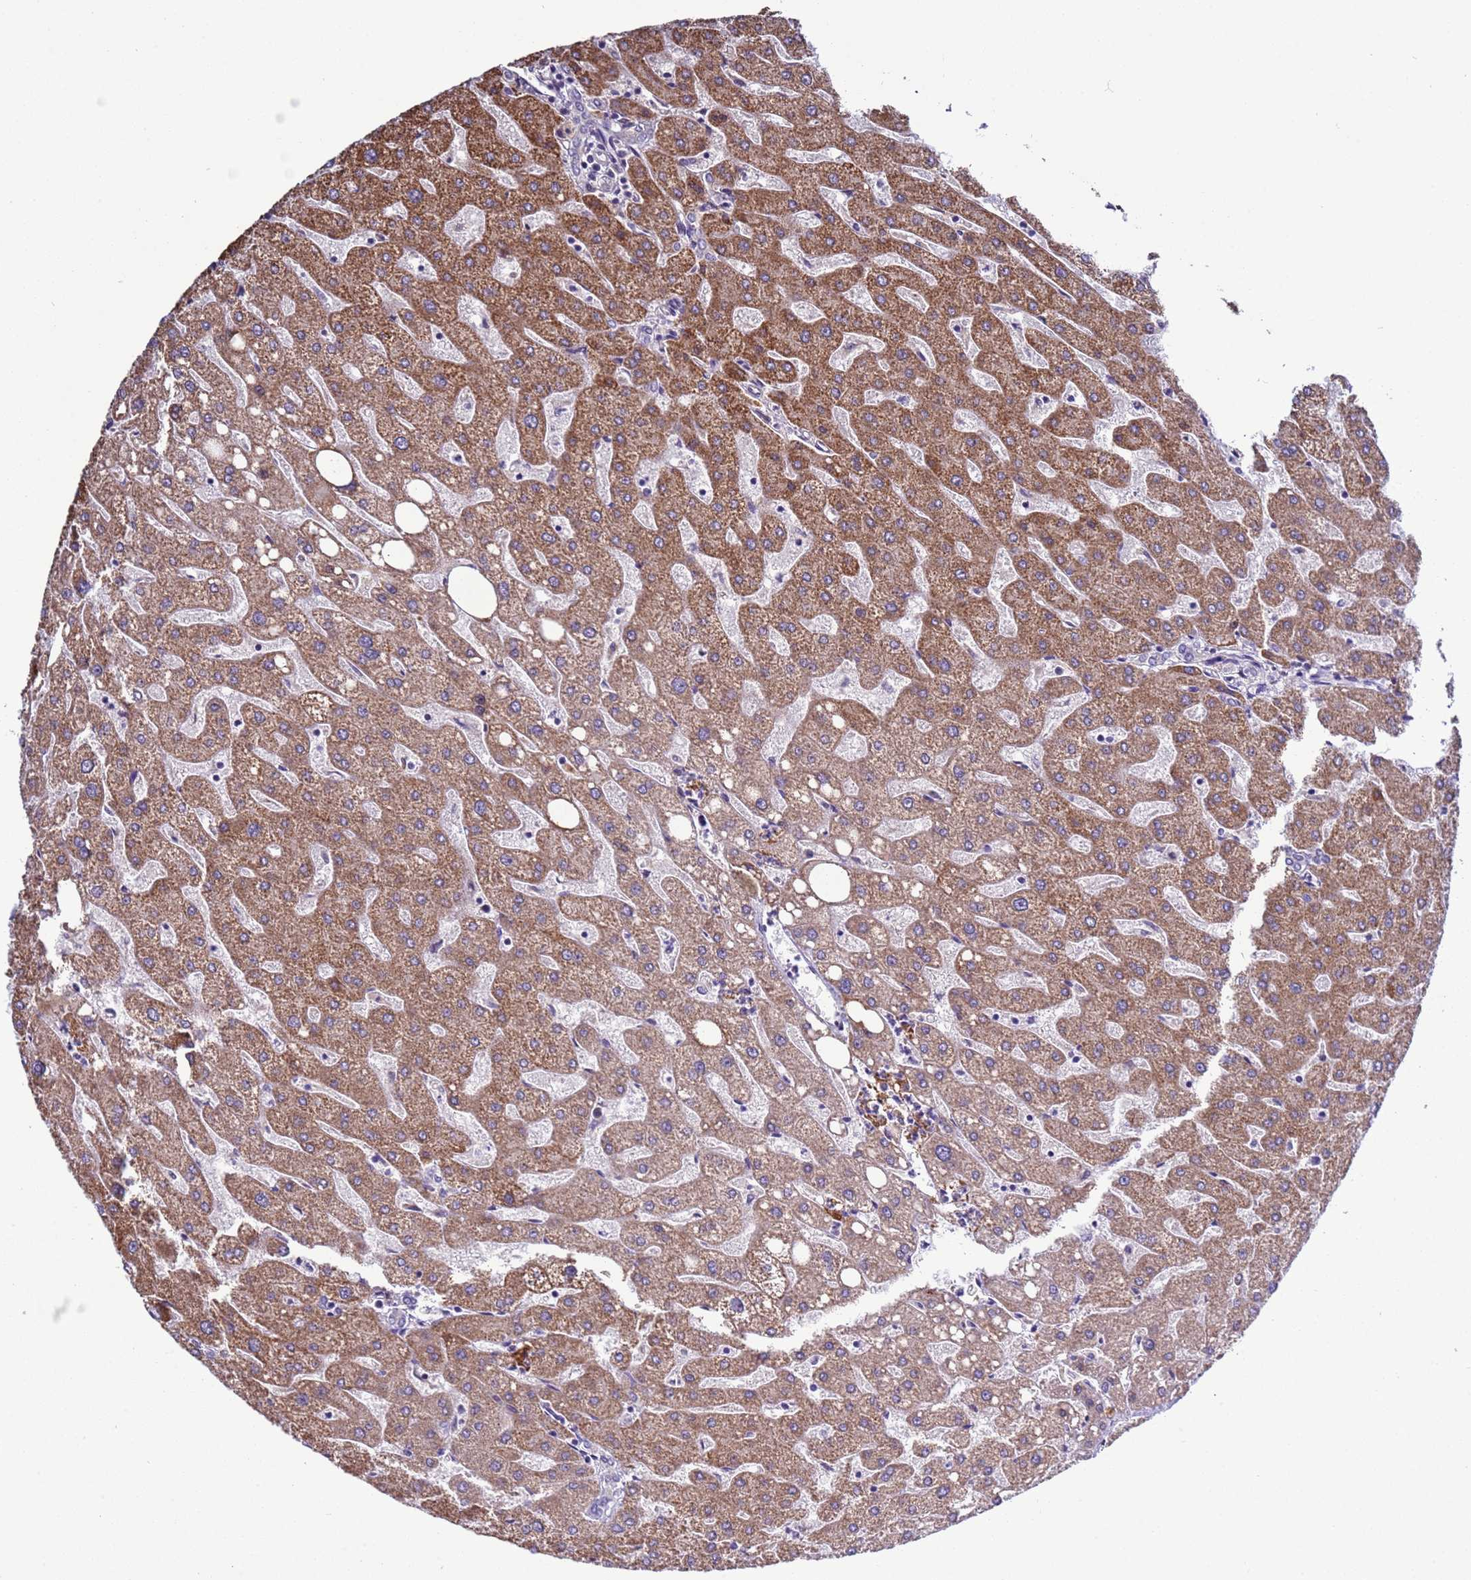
{"staining": {"intensity": "negative", "quantity": "none", "location": "none"}, "tissue": "liver", "cell_type": "Cholangiocytes", "image_type": "normal", "snomed": [{"axis": "morphology", "description": "Normal tissue, NOS"}, {"axis": "topography", "description": "Liver"}], "caption": "Protein analysis of benign liver demonstrates no significant expression in cholangiocytes. (DAB (3,3'-diaminobenzidine) IHC with hematoxylin counter stain).", "gene": "NAT1", "patient": {"sex": "male", "age": 67}}